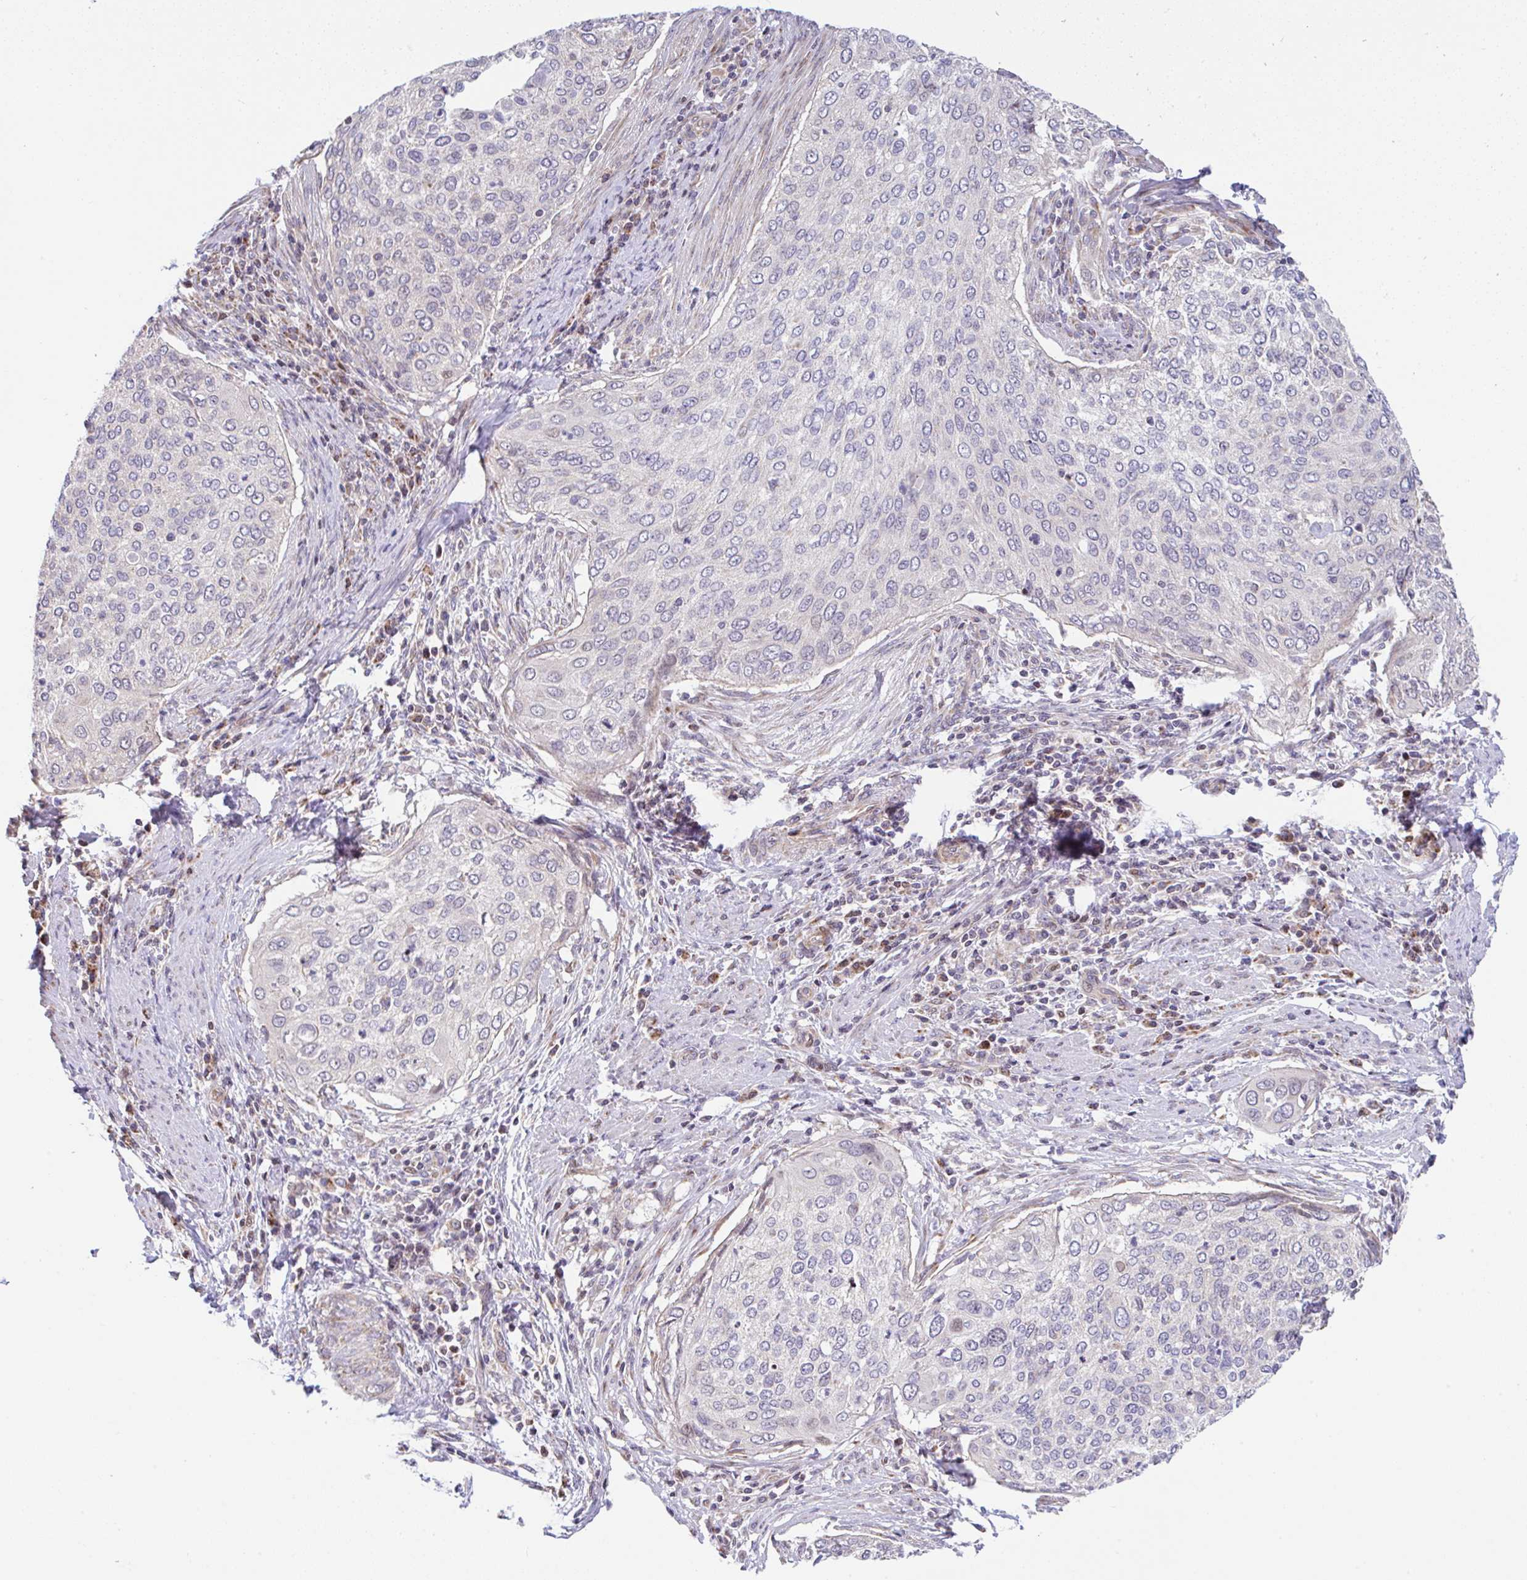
{"staining": {"intensity": "weak", "quantity": "<25%", "location": "cytoplasmic/membranous"}, "tissue": "cervical cancer", "cell_type": "Tumor cells", "image_type": "cancer", "snomed": [{"axis": "morphology", "description": "Squamous cell carcinoma, NOS"}, {"axis": "topography", "description": "Cervix"}], "caption": "Human cervical squamous cell carcinoma stained for a protein using IHC demonstrates no expression in tumor cells.", "gene": "FIGNL1", "patient": {"sex": "female", "age": 38}}